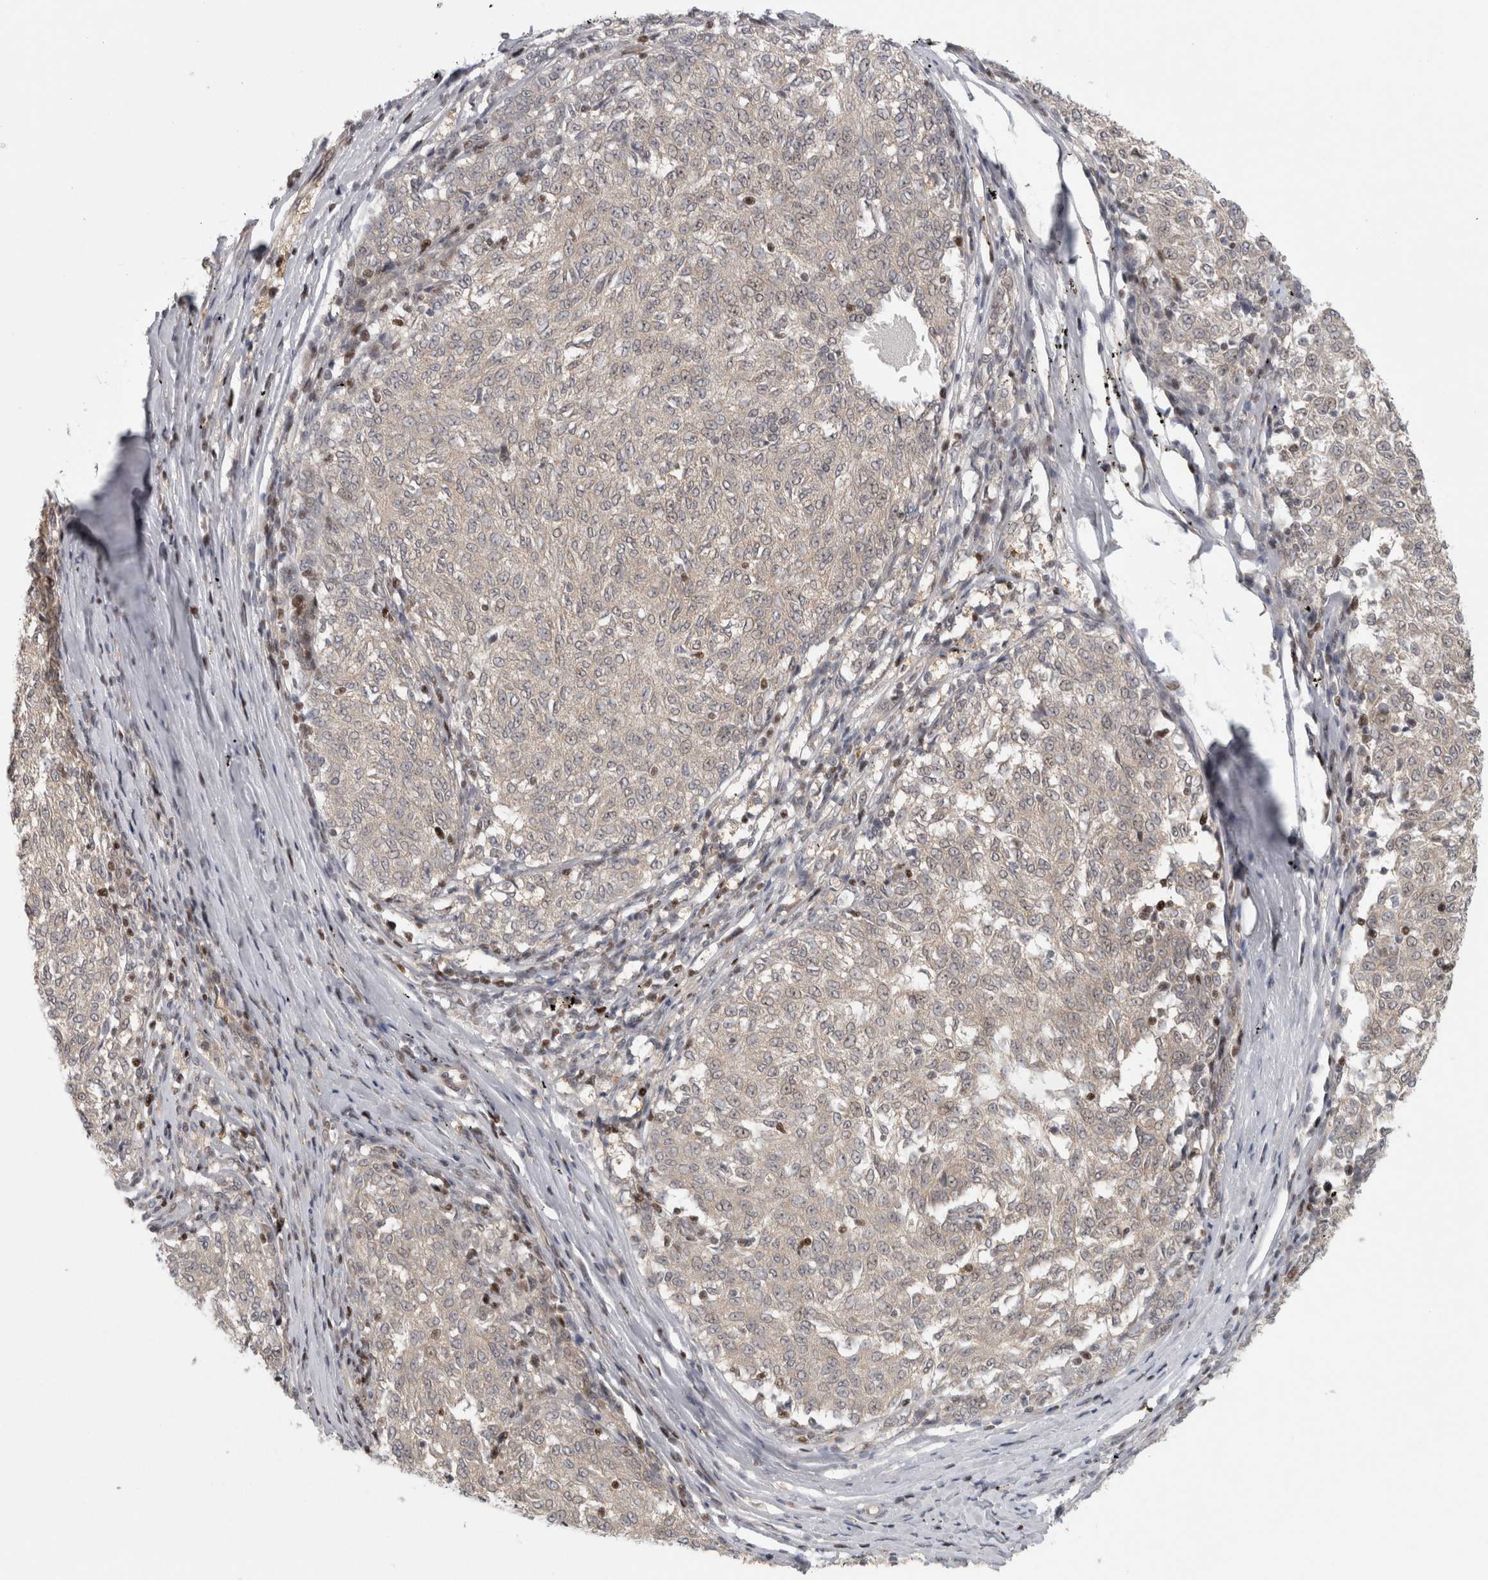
{"staining": {"intensity": "negative", "quantity": "none", "location": "none"}, "tissue": "melanoma", "cell_type": "Tumor cells", "image_type": "cancer", "snomed": [{"axis": "morphology", "description": "Malignant melanoma, NOS"}, {"axis": "topography", "description": "Skin"}], "caption": "An immunohistochemistry micrograph of melanoma is shown. There is no staining in tumor cells of melanoma.", "gene": "KDM8", "patient": {"sex": "female", "age": 72}}